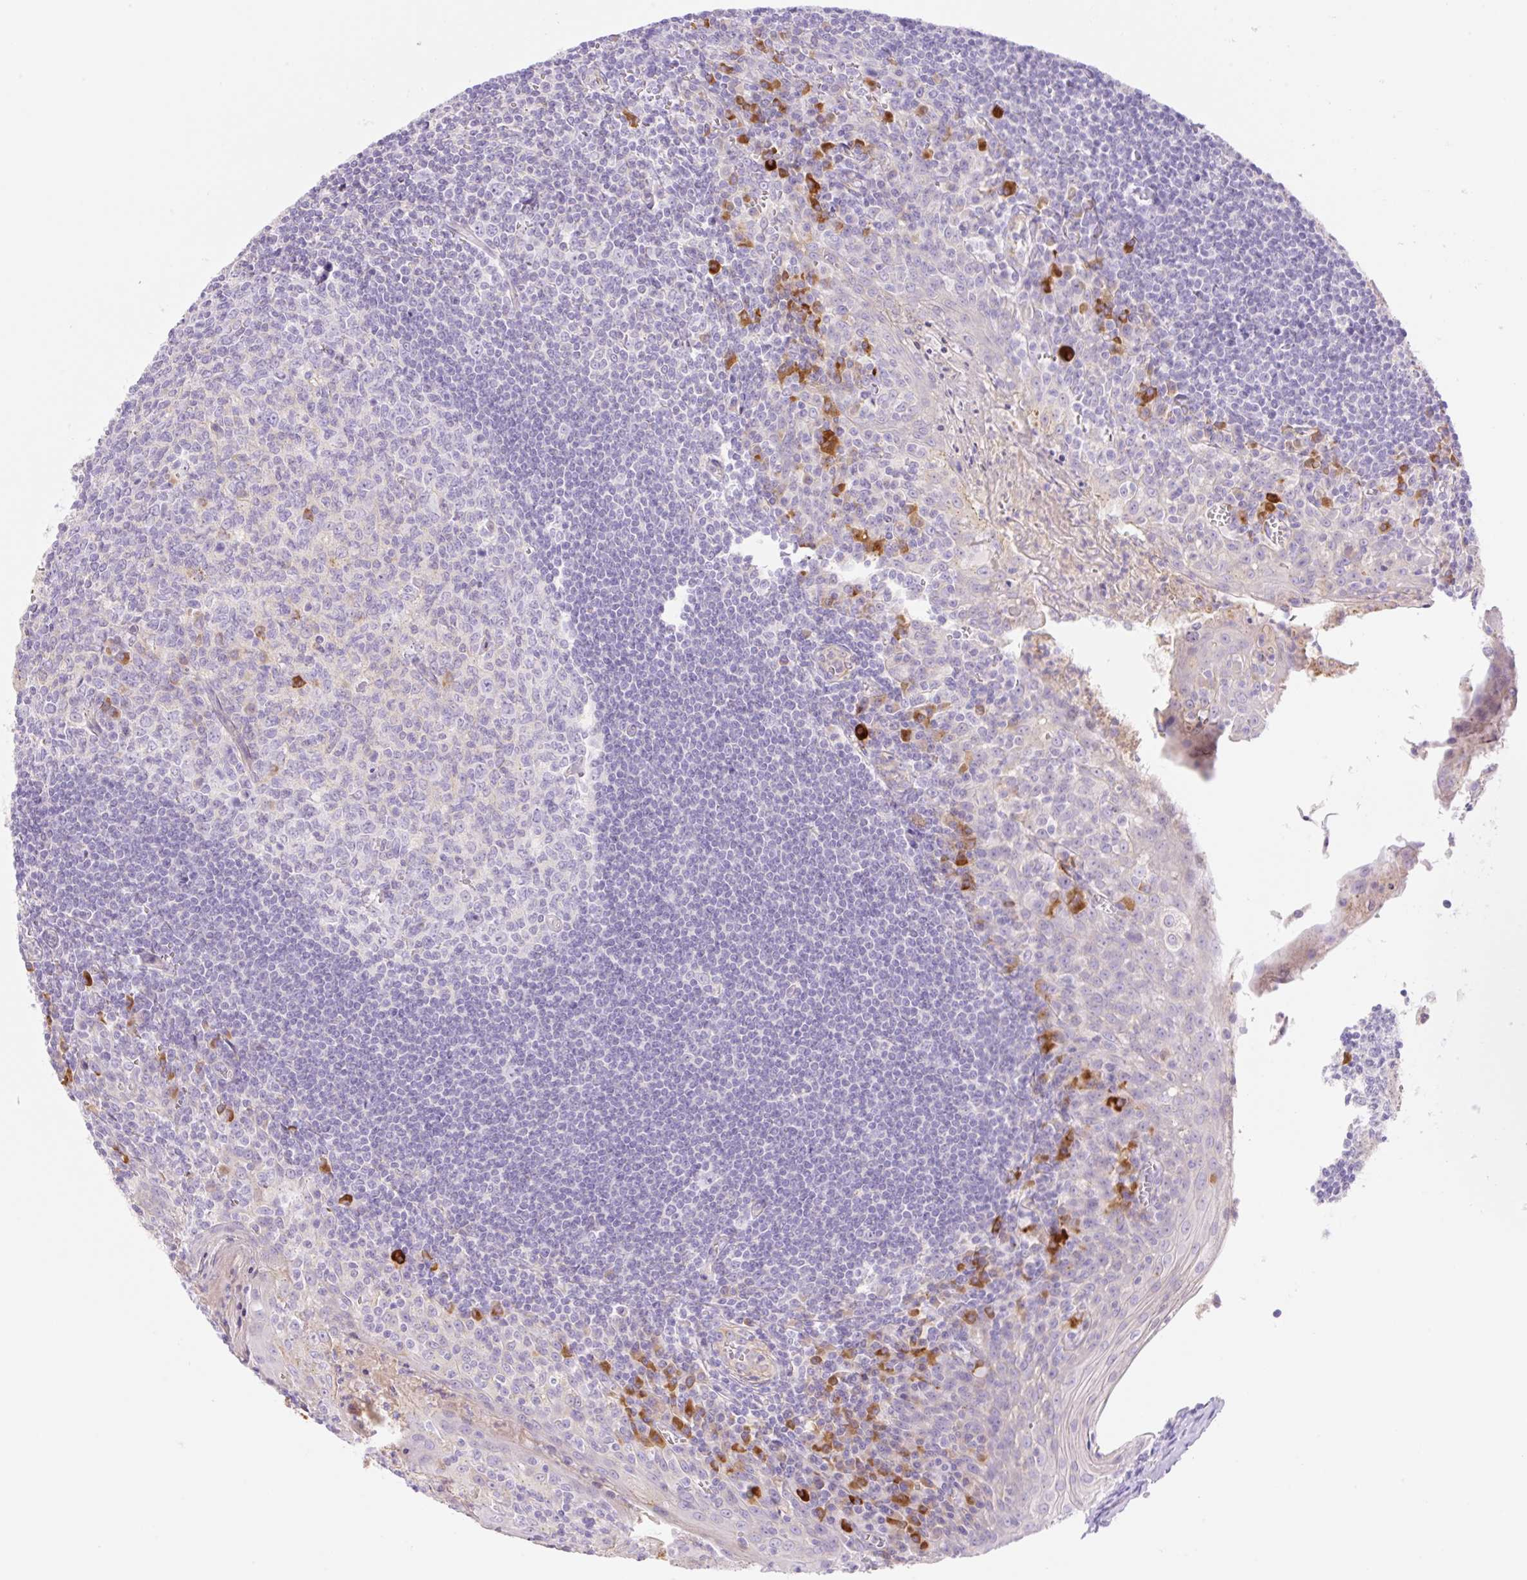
{"staining": {"intensity": "moderate", "quantity": "<25%", "location": "cytoplasmic/membranous"}, "tissue": "tonsil", "cell_type": "Germinal center cells", "image_type": "normal", "snomed": [{"axis": "morphology", "description": "Normal tissue, NOS"}, {"axis": "topography", "description": "Tonsil"}], "caption": "The histopathology image demonstrates a brown stain indicating the presence of a protein in the cytoplasmic/membranous of germinal center cells in tonsil.", "gene": "DENND5A", "patient": {"sex": "male", "age": 27}}